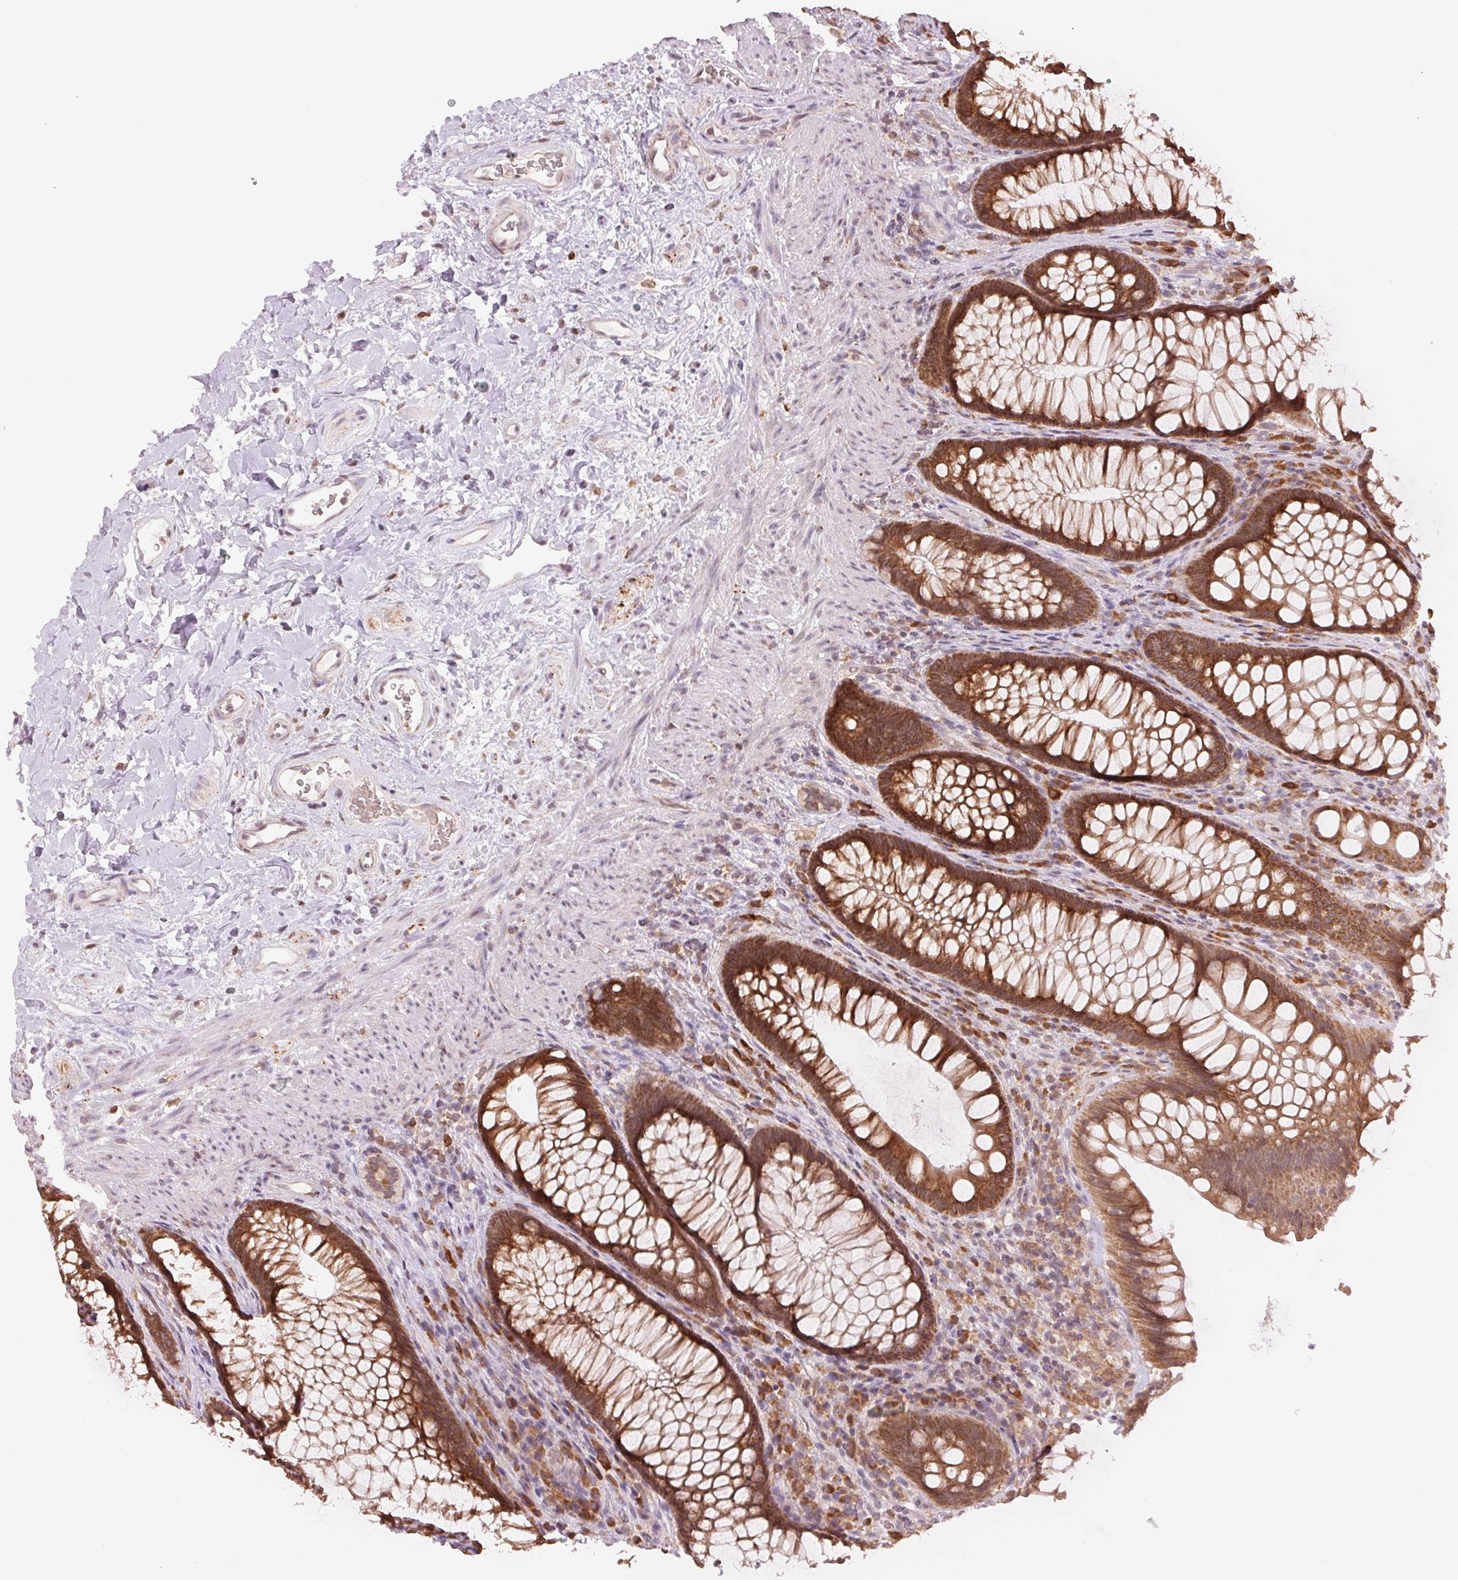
{"staining": {"intensity": "moderate", "quantity": ">75%", "location": "cytoplasmic/membranous"}, "tissue": "rectum", "cell_type": "Glandular cells", "image_type": "normal", "snomed": [{"axis": "morphology", "description": "Normal tissue, NOS"}, {"axis": "topography", "description": "Smooth muscle"}, {"axis": "topography", "description": "Rectum"}], "caption": "An image showing moderate cytoplasmic/membranous expression in about >75% of glandular cells in benign rectum, as visualized by brown immunohistochemical staining.", "gene": "TECR", "patient": {"sex": "male", "age": 53}}